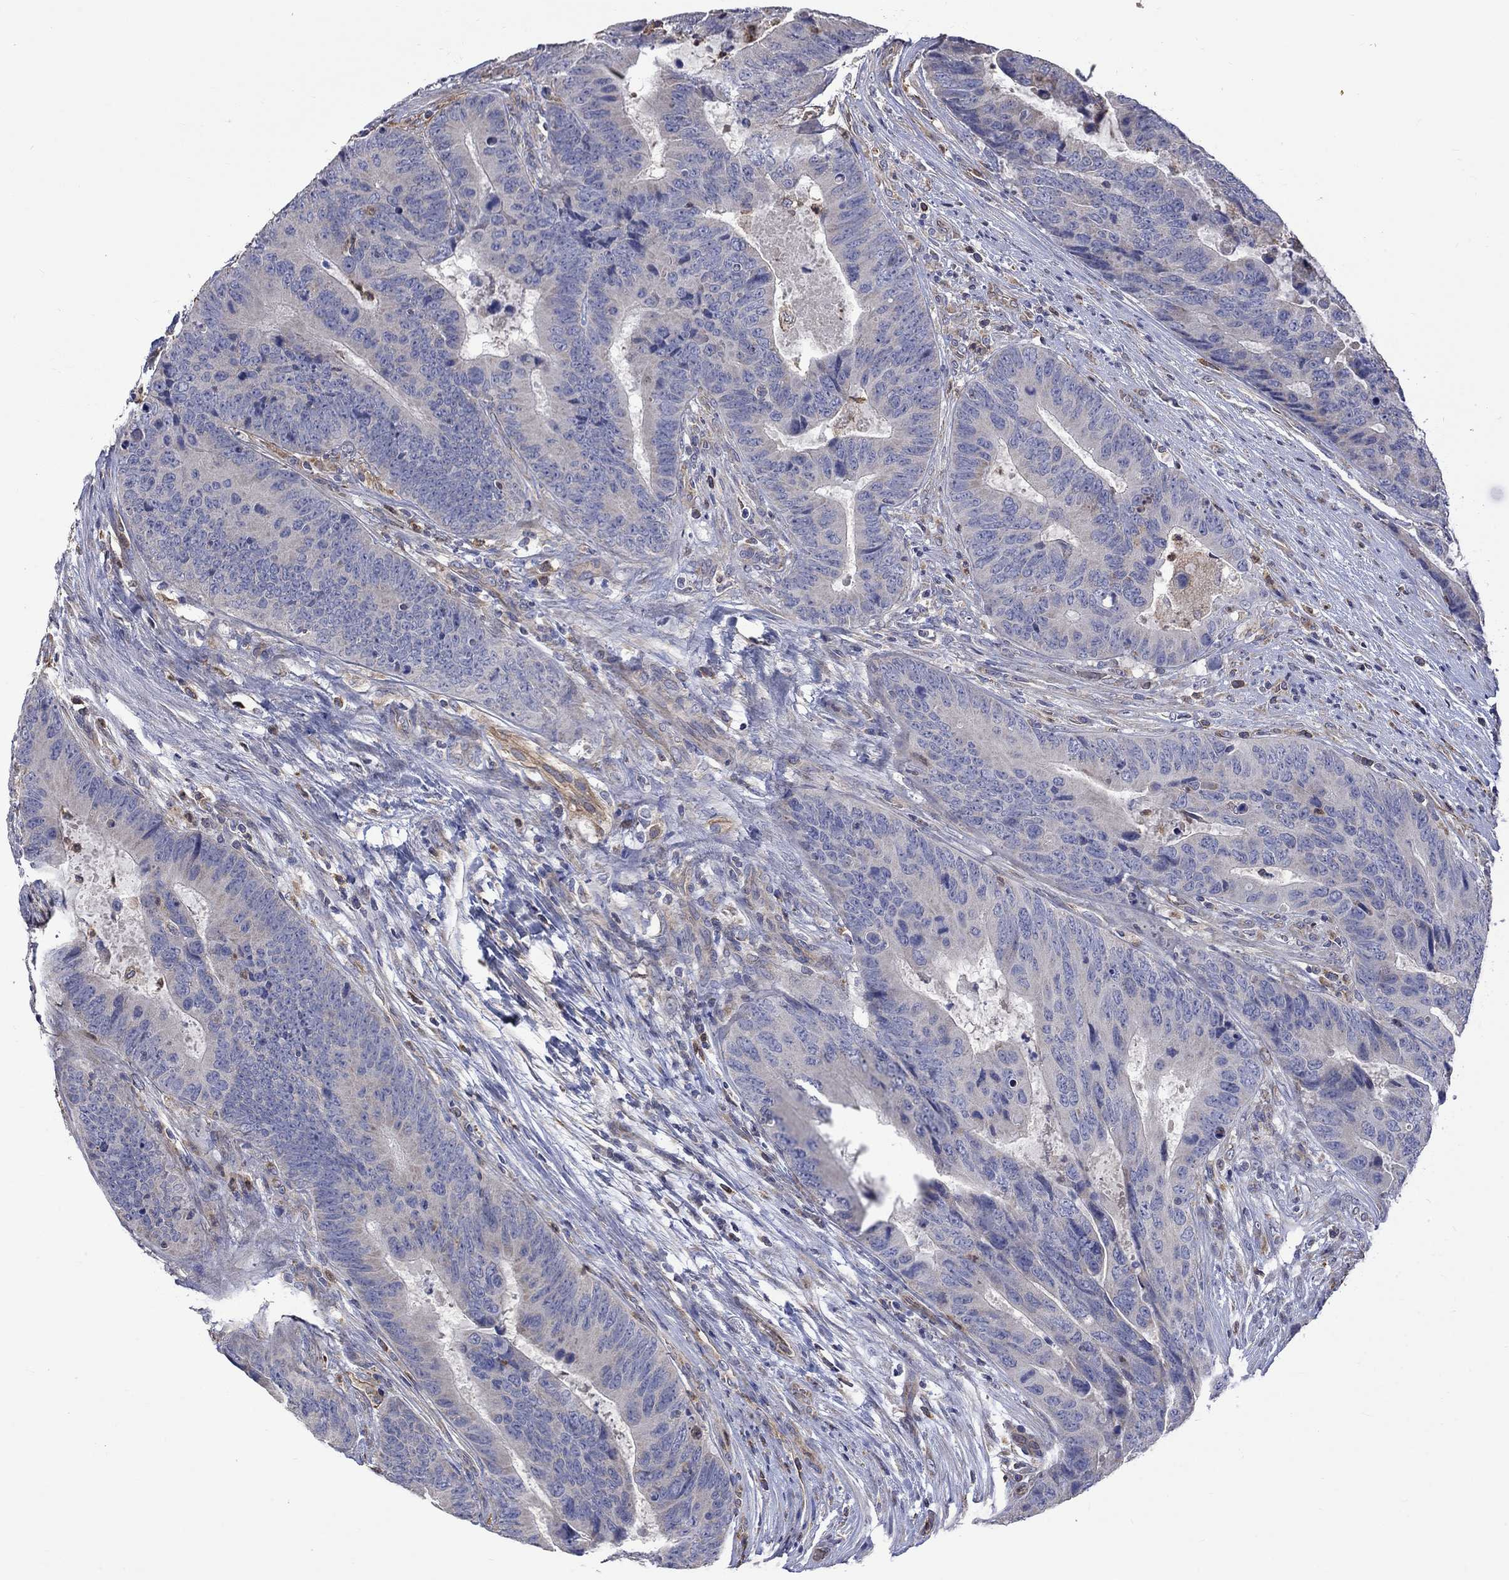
{"staining": {"intensity": "negative", "quantity": "none", "location": "none"}, "tissue": "colorectal cancer", "cell_type": "Tumor cells", "image_type": "cancer", "snomed": [{"axis": "morphology", "description": "Adenocarcinoma, NOS"}, {"axis": "topography", "description": "Colon"}], "caption": "This is a histopathology image of immunohistochemistry staining of colorectal adenocarcinoma, which shows no staining in tumor cells.", "gene": "CAMKK2", "patient": {"sex": "female", "age": 56}}